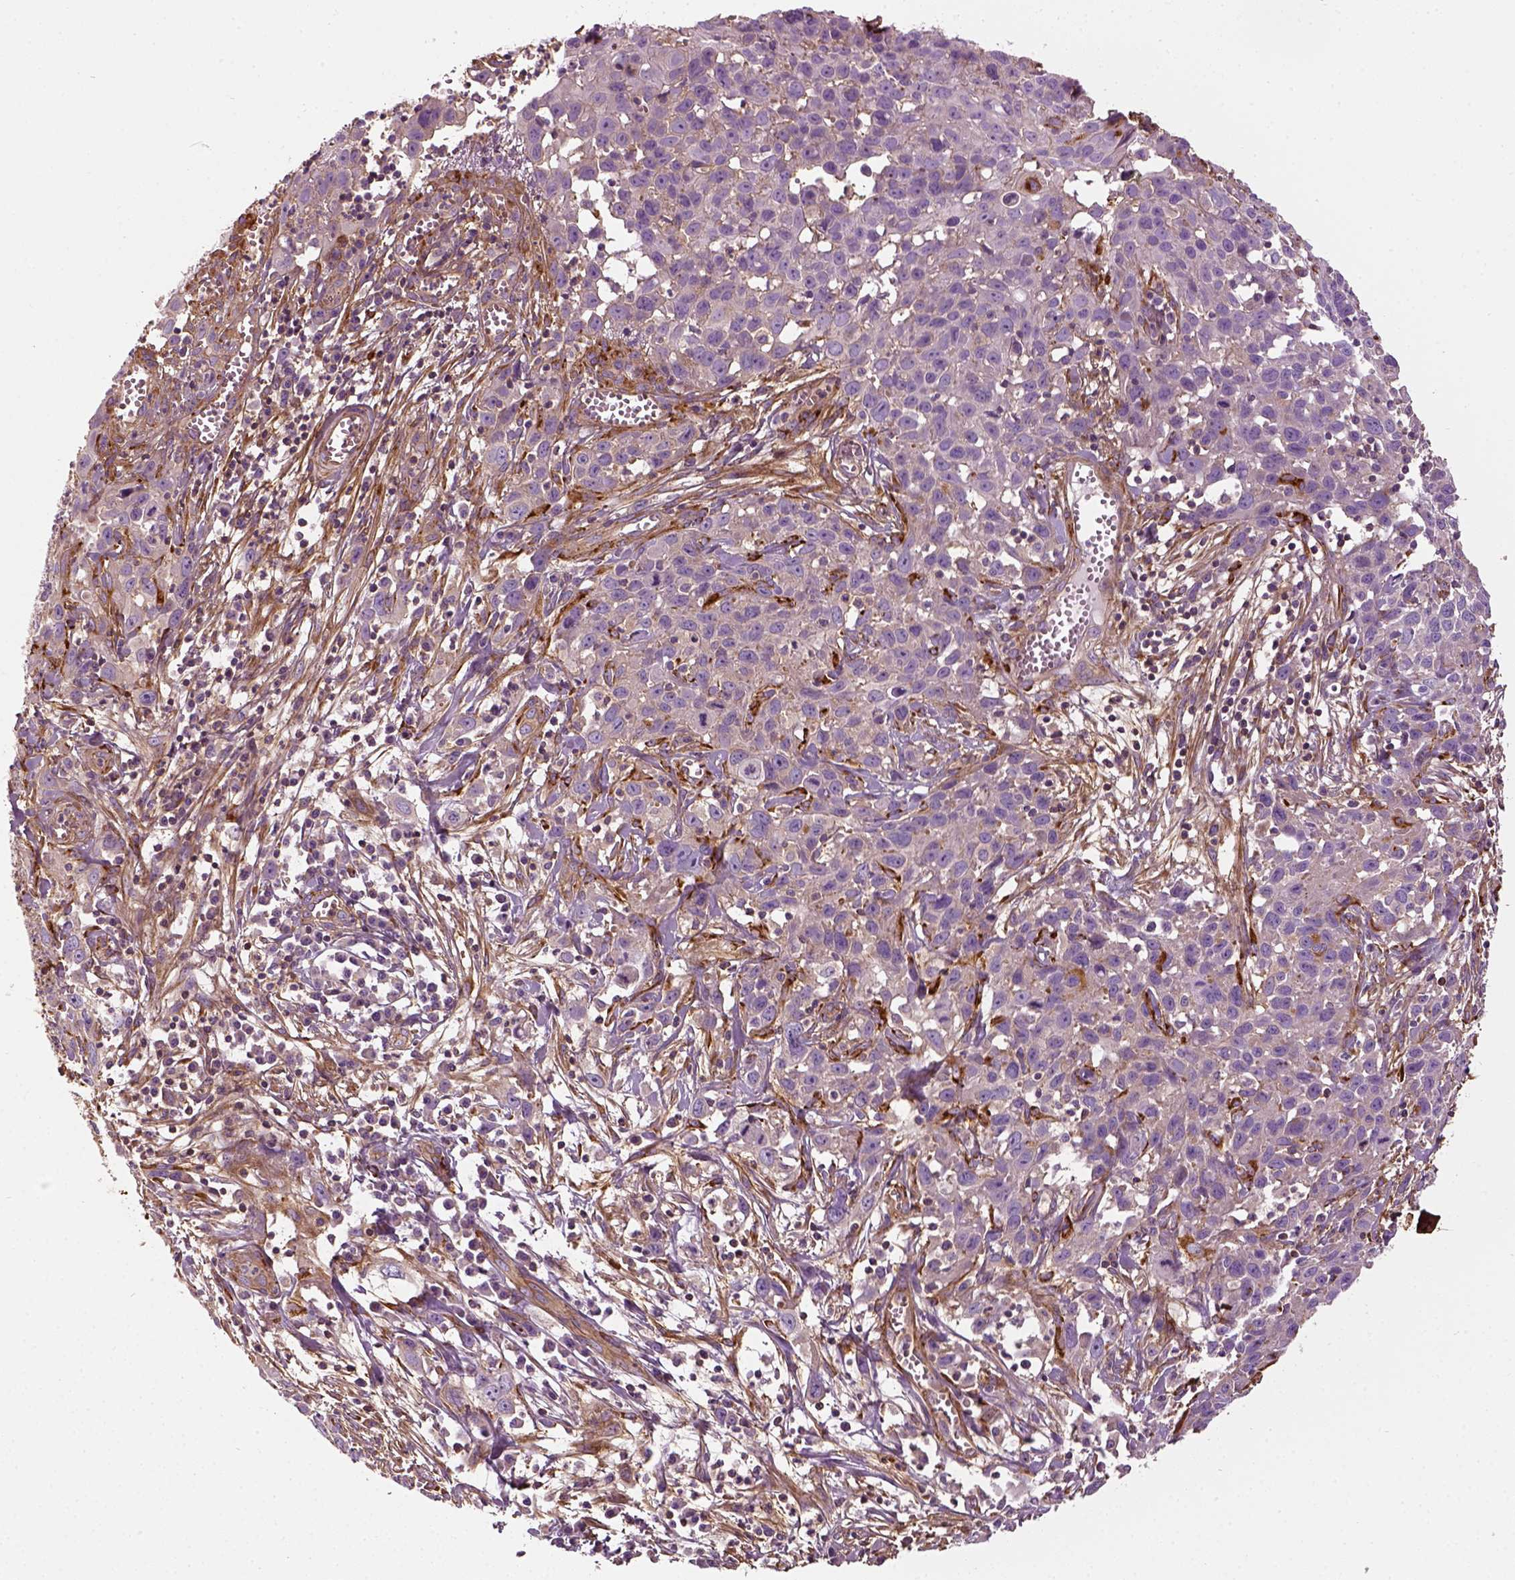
{"staining": {"intensity": "negative", "quantity": "none", "location": "none"}, "tissue": "cervical cancer", "cell_type": "Tumor cells", "image_type": "cancer", "snomed": [{"axis": "morphology", "description": "Squamous cell carcinoma, NOS"}, {"axis": "topography", "description": "Cervix"}], "caption": "The micrograph exhibits no staining of tumor cells in cervical cancer.", "gene": "COL6A2", "patient": {"sex": "female", "age": 38}}